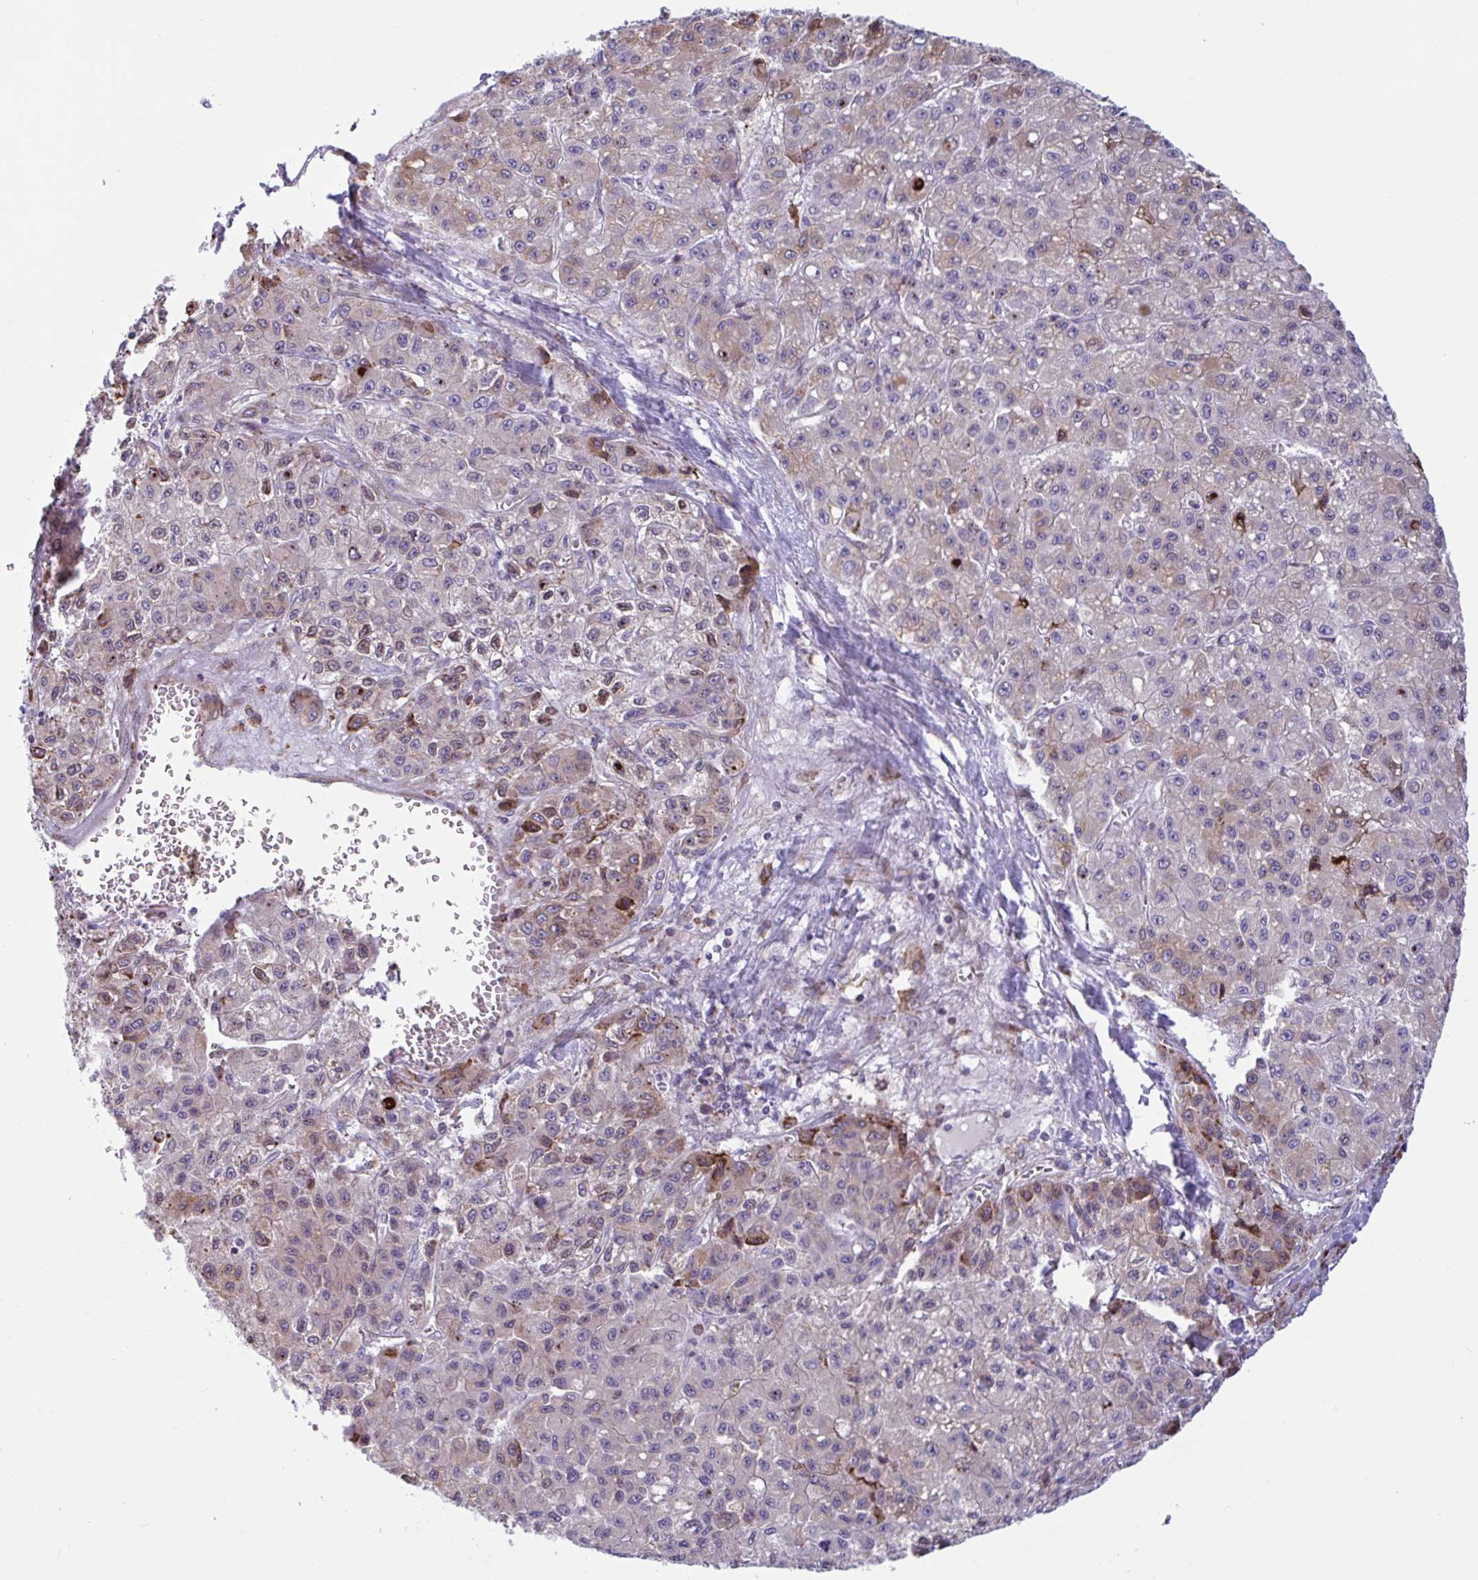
{"staining": {"intensity": "weak", "quantity": "25%-75%", "location": "cytoplasmic/membranous"}, "tissue": "liver cancer", "cell_type": "Tumor cells", "image_type": "cancer", "snomed": [{"axis": "morphology", "description": "Carcinoma, Hepatocellular, NOS"}, {"axis": "topography", "description": "Liver"}], "caption": "Immunohistochemical staining of liver hepatocellular carcinoma reveals weak cytoplasmic/membranous protein expression in about 25%-75% of tumor cells.", "gene": "PEAK3", "patient": {"sex": "male", "age": 70}}